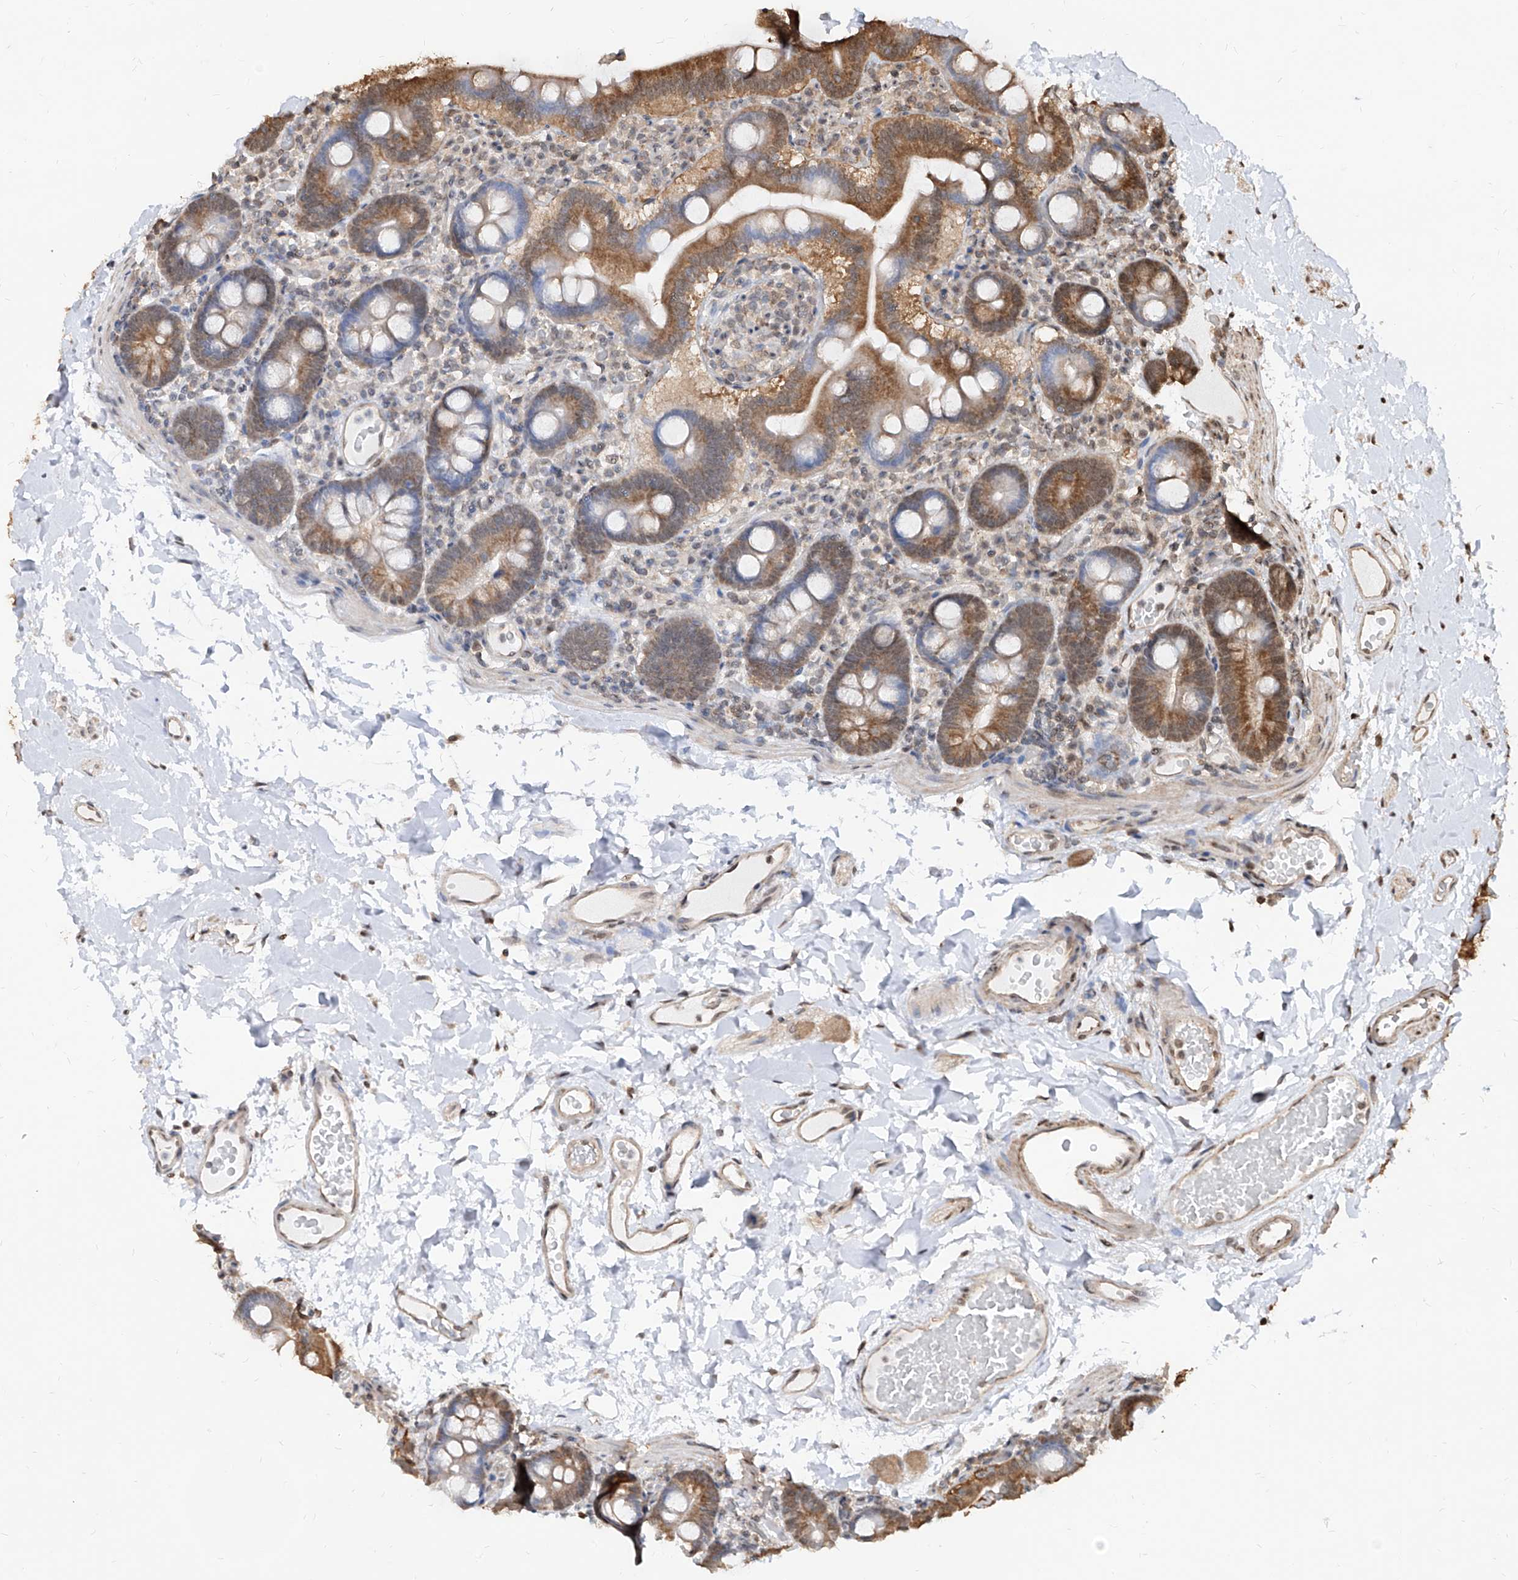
{"staining": {"intensity": "moderate", "quantity": ">75%", "location": "cytoplasmic/membranous"}, "tissue": "duodenum", "cell_type": "Glandular cells", "image_type": "normal", "snomed": [{"axis": "morphology", "description": "Normal tissue, NOS"}, {"axis": "topography", "description": "Duodenum"}], "caption": "A micrograph of human duodenum stained for a protein displays moderate cytoplasmic/membranous brown staining in glandular cells. (Brightfield microscopy of DAB IHC at high magnification).", "gene": "C8orf82", "patient": {"sex": "male", "age": 55}}